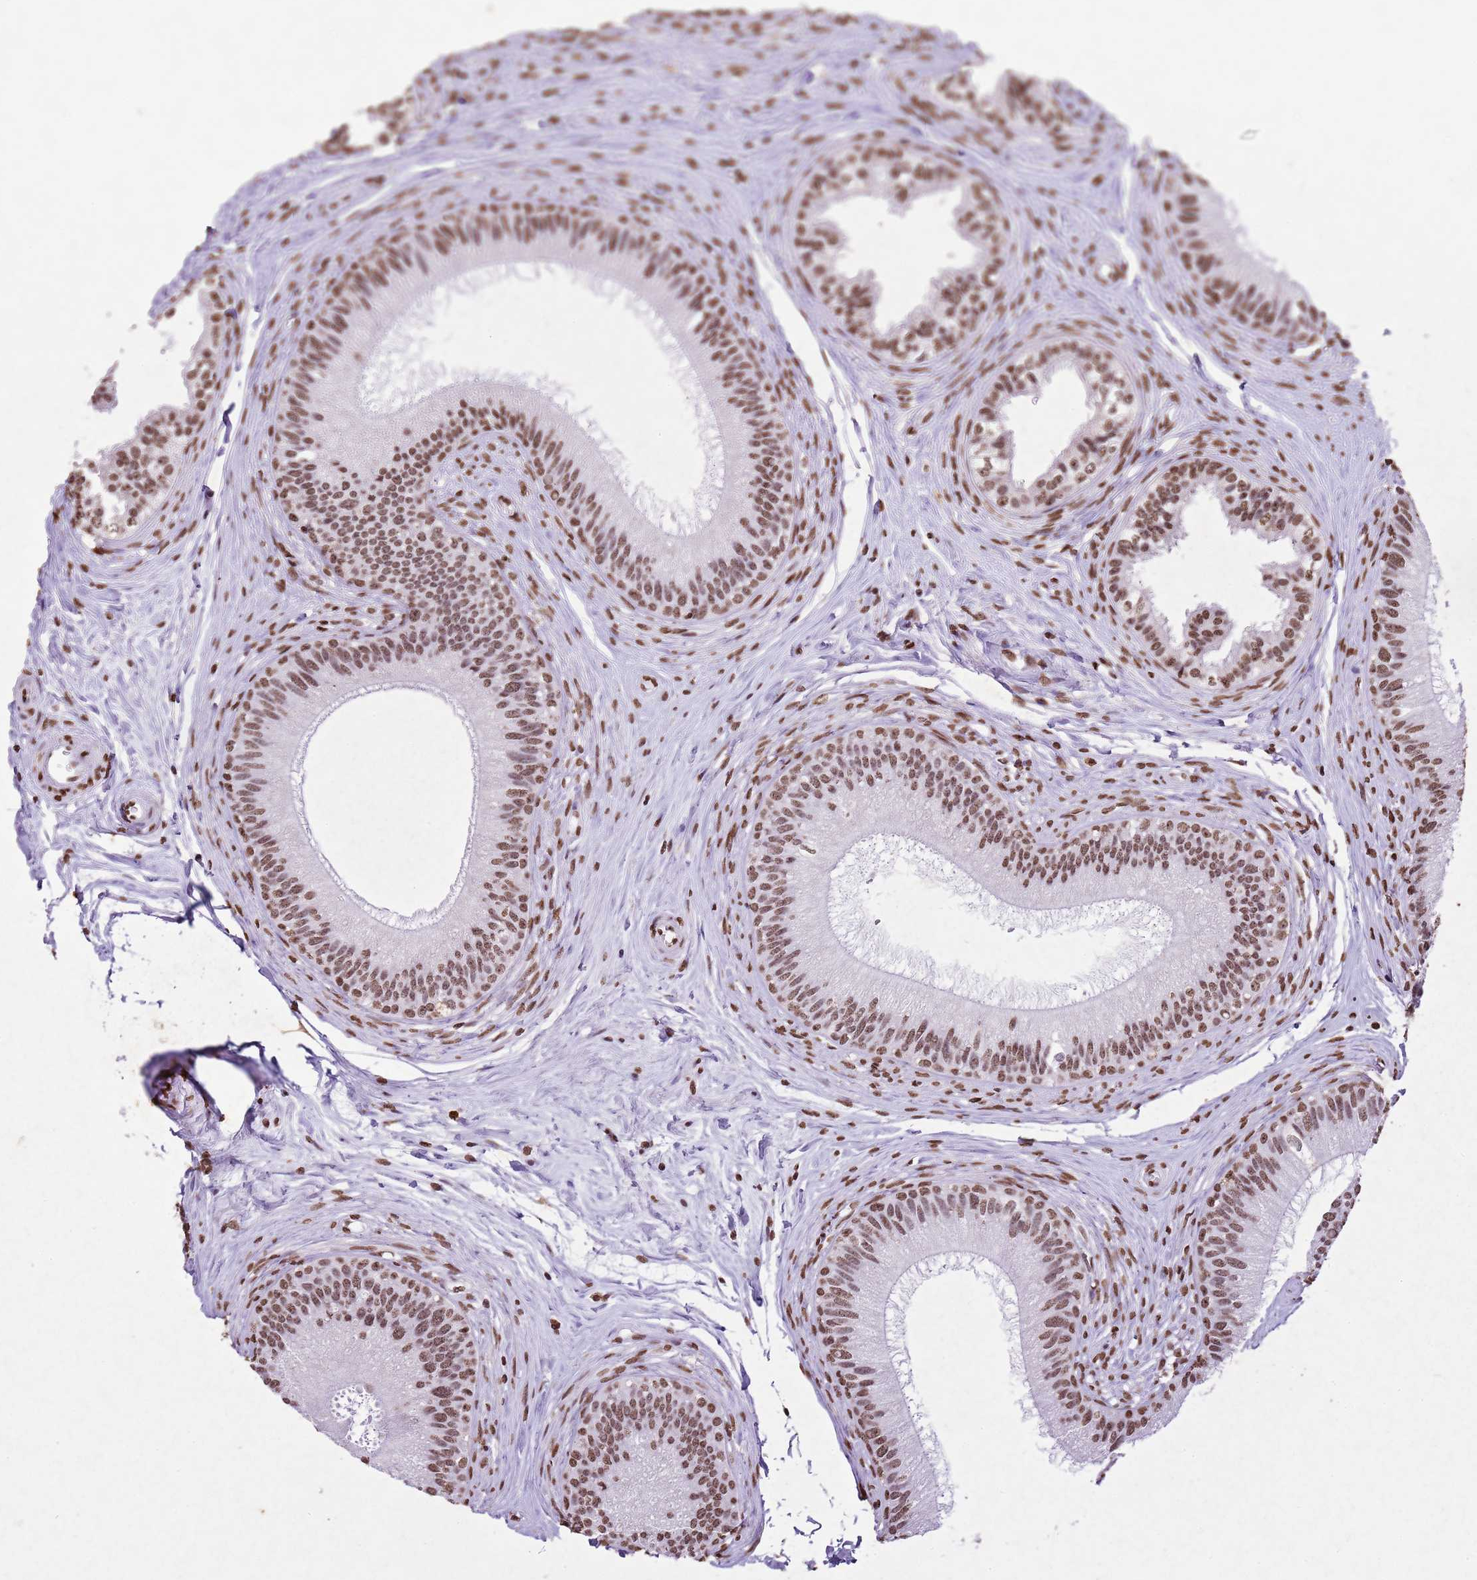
{"staining": {"intensity": "moderate", "quantity": ">75%", "location": "nuclear"}, "tissue": "epididymis", "cell_type": "Glandular cells", "image_type": "normal", "snomed": [{"axis": "morphology", "description": "Normal tissue, NOS"}, {"axis": "topography", "description": "Epididymis"}], "caption": "Brown immunohistochemical staining in unremarkable epididymis displays moderate nuclear positivity in approximately >75% of glandular cells.", "gene": "BMAL1", "patient": {"sex": "male", "age": 27}}